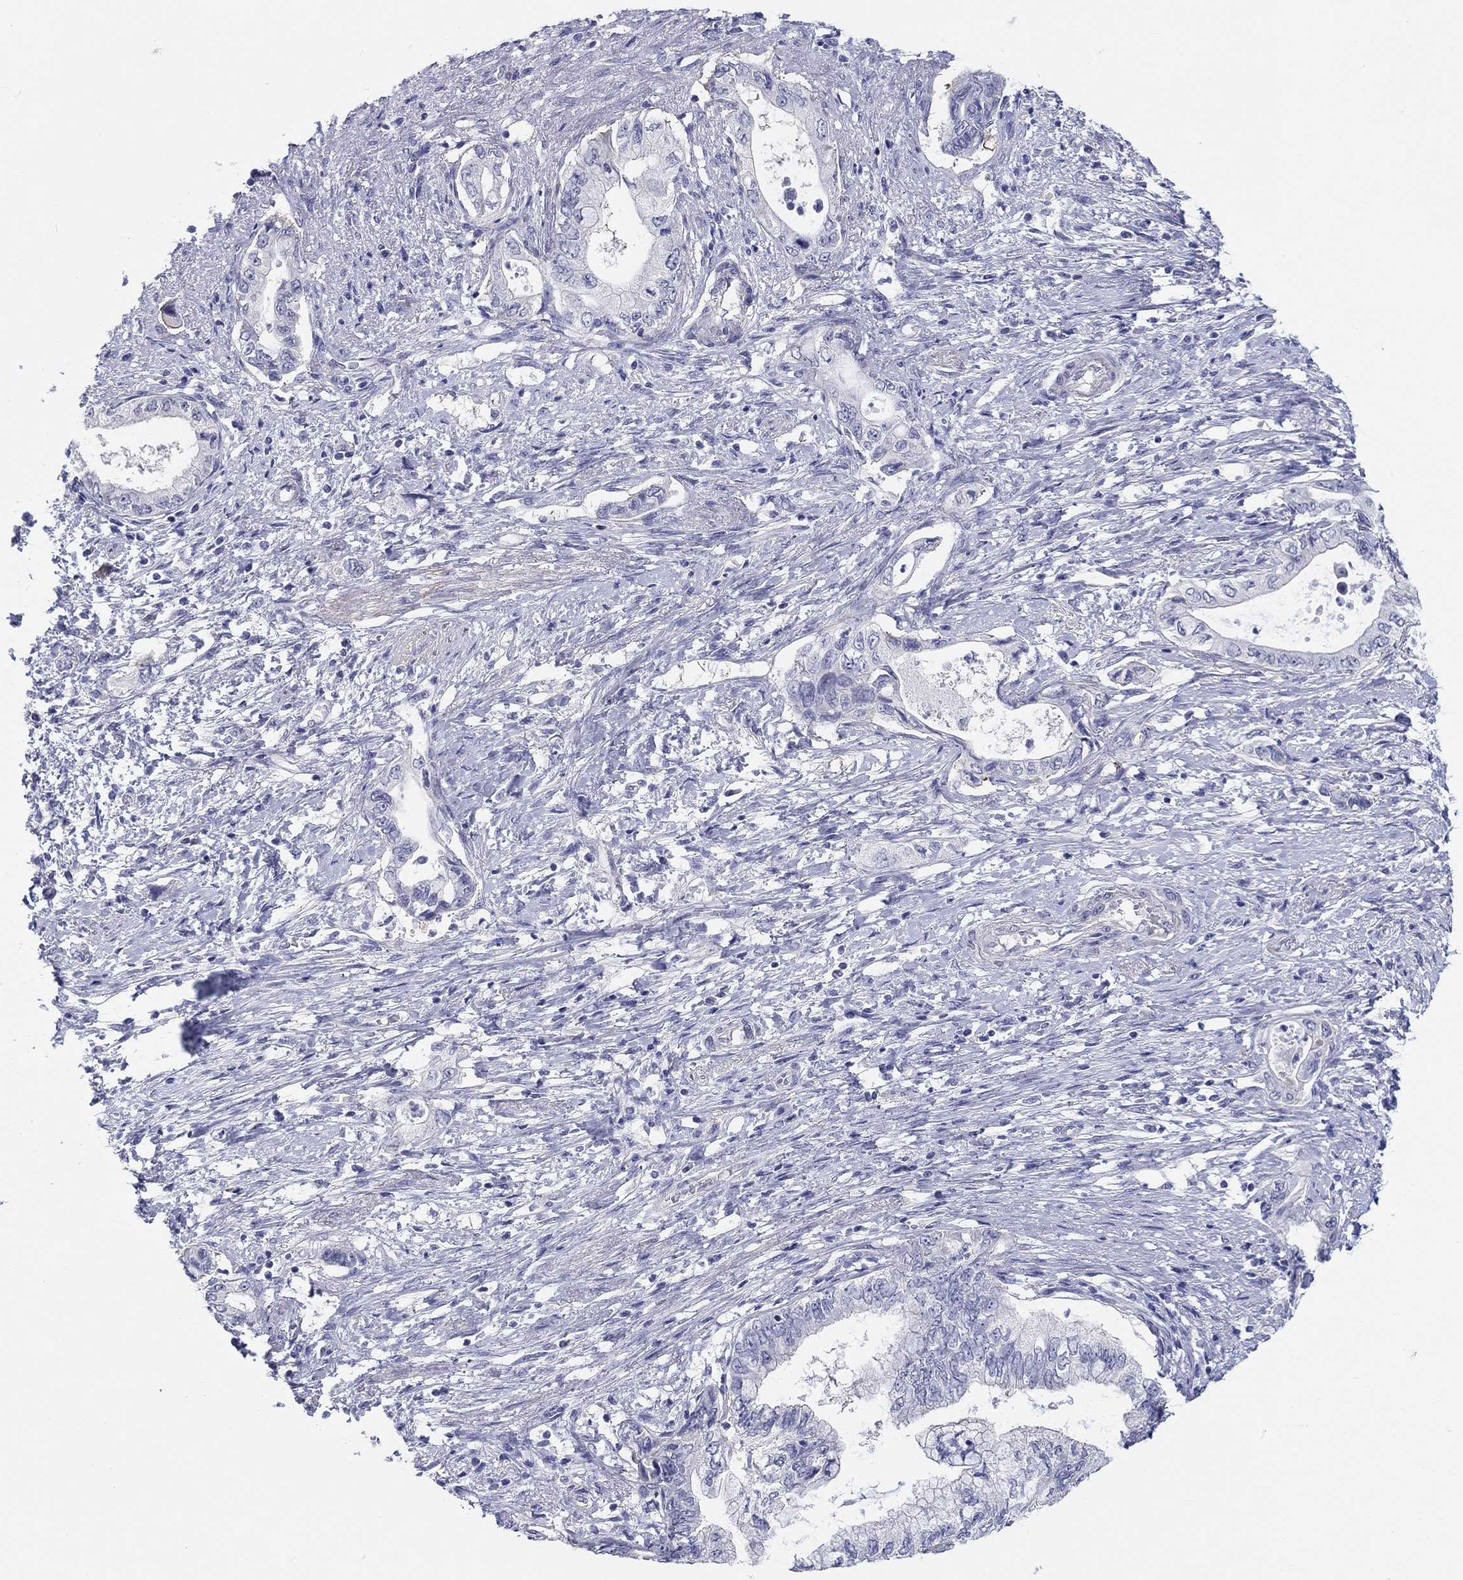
{"staining": {"intensity": "negative", "quantity": "none", "location": "none"}, "tissue": "pancreatic cancer", "cell_type": "Tumor cells", "image_type": "cancer", "snomed": [{"axis": "morphology", "description": "Adenocarcinoma, NOS"}, {"axis": "topography", "description": "Pancreas"}], "caption": "Adenocarcinoma (pancreatic) was stained to show a protein in brown. There is no significant staining in tumor cells.", "gene": "CRYGD", "patient": {"sex": "female", "age": 73}}